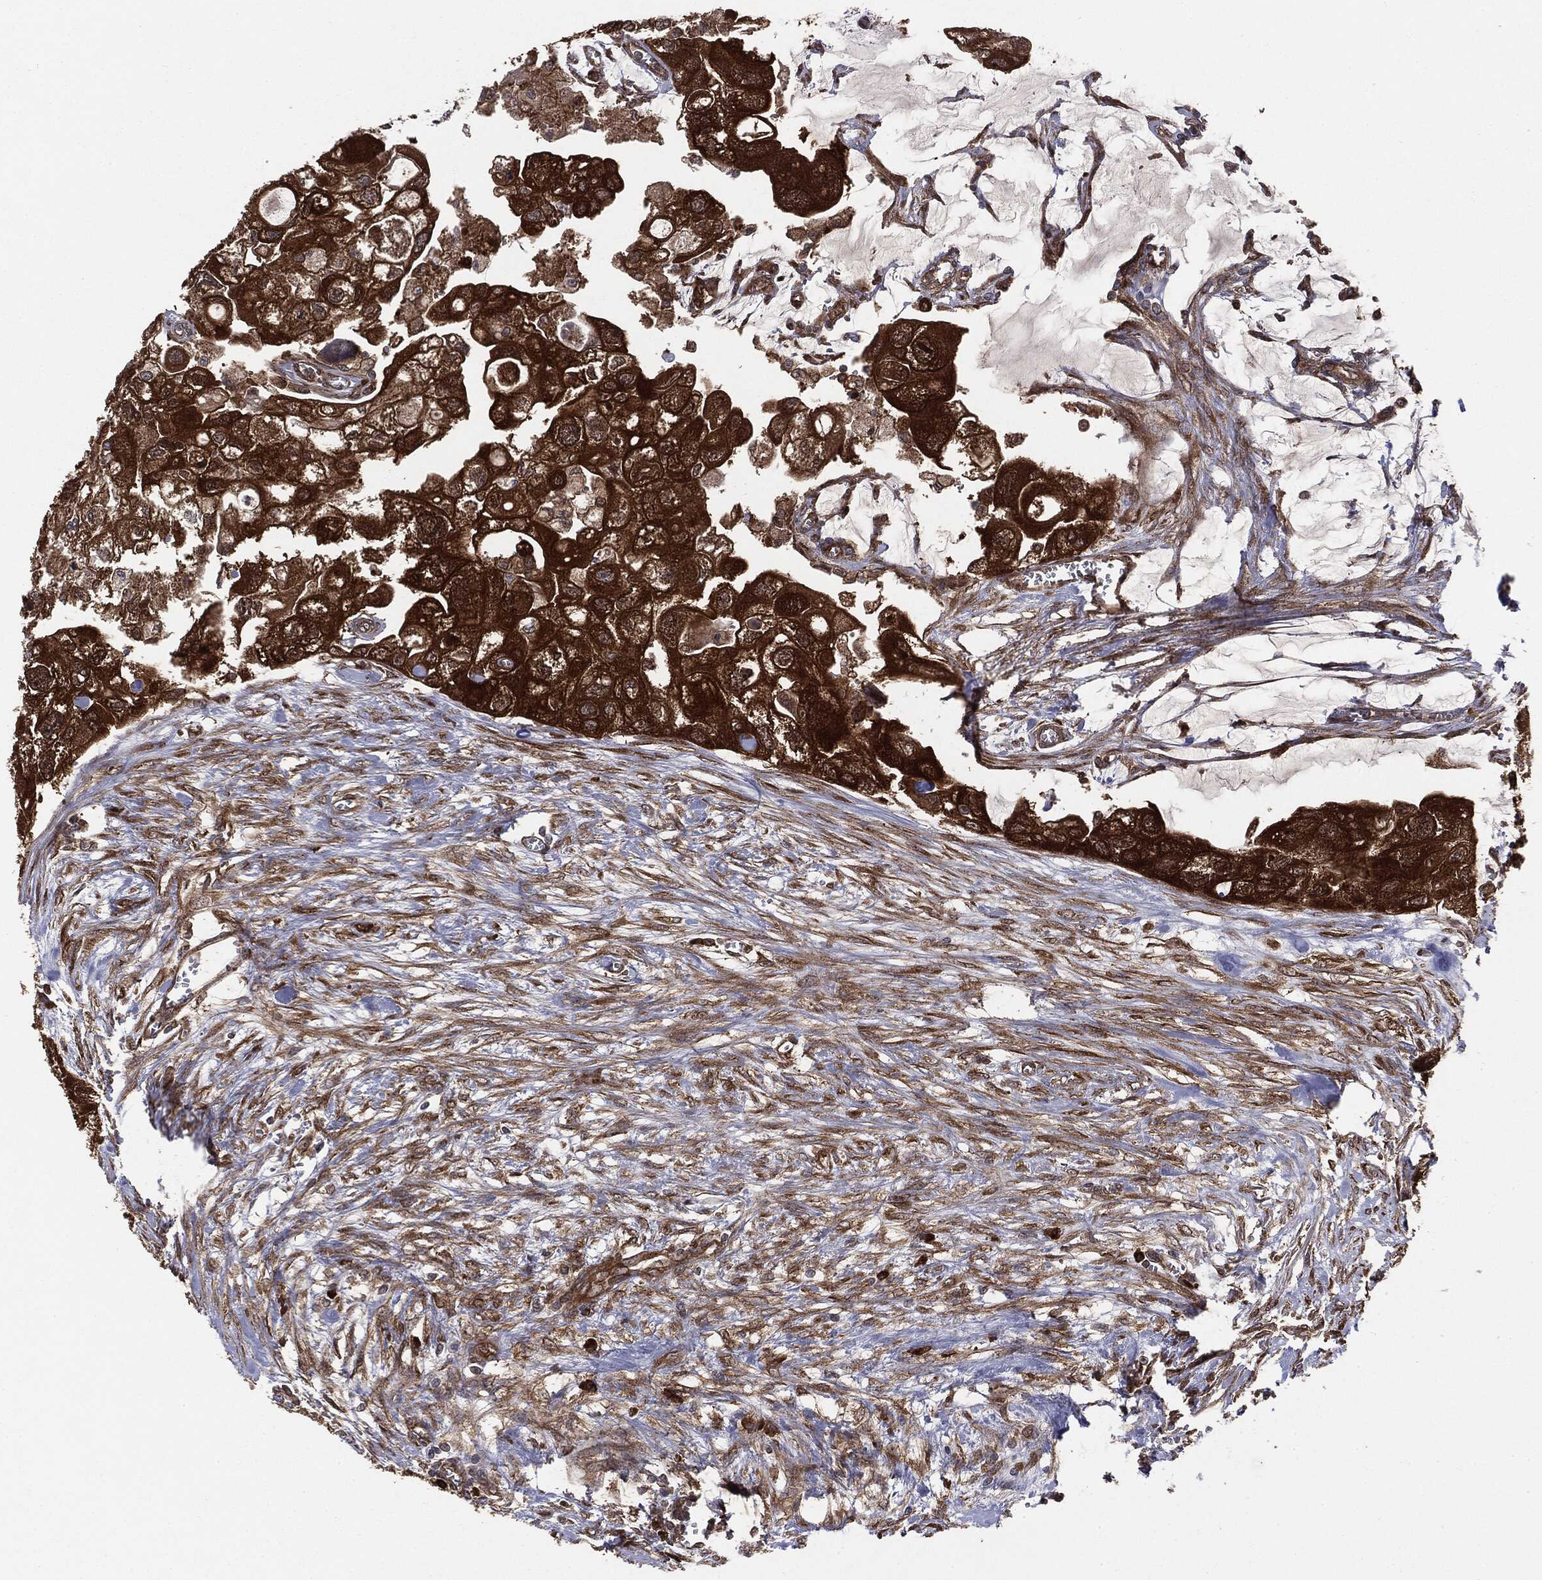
{"staining": {"intensity": "strong", "quantity": ">75%", "location": "cytoplasmic/membranous"}, "tissue": "urothelial cancer", "cell_type": "Tumor cells", "image_type": "cancer", "snomed": [{"axis": "morphology", "description": "Urothelial carcinoma, High grade"}, {"axis": "topography", "description": "Urinary bladder"}], "caption": "Strong cytoplasmic/membranous expression for a protein is appreciated in about >75% of tumor cells of urothelial cancer using immunohistochemistry (IHC).", "gene": "NME1", "patient": {"sex": "male", "age": 59}}